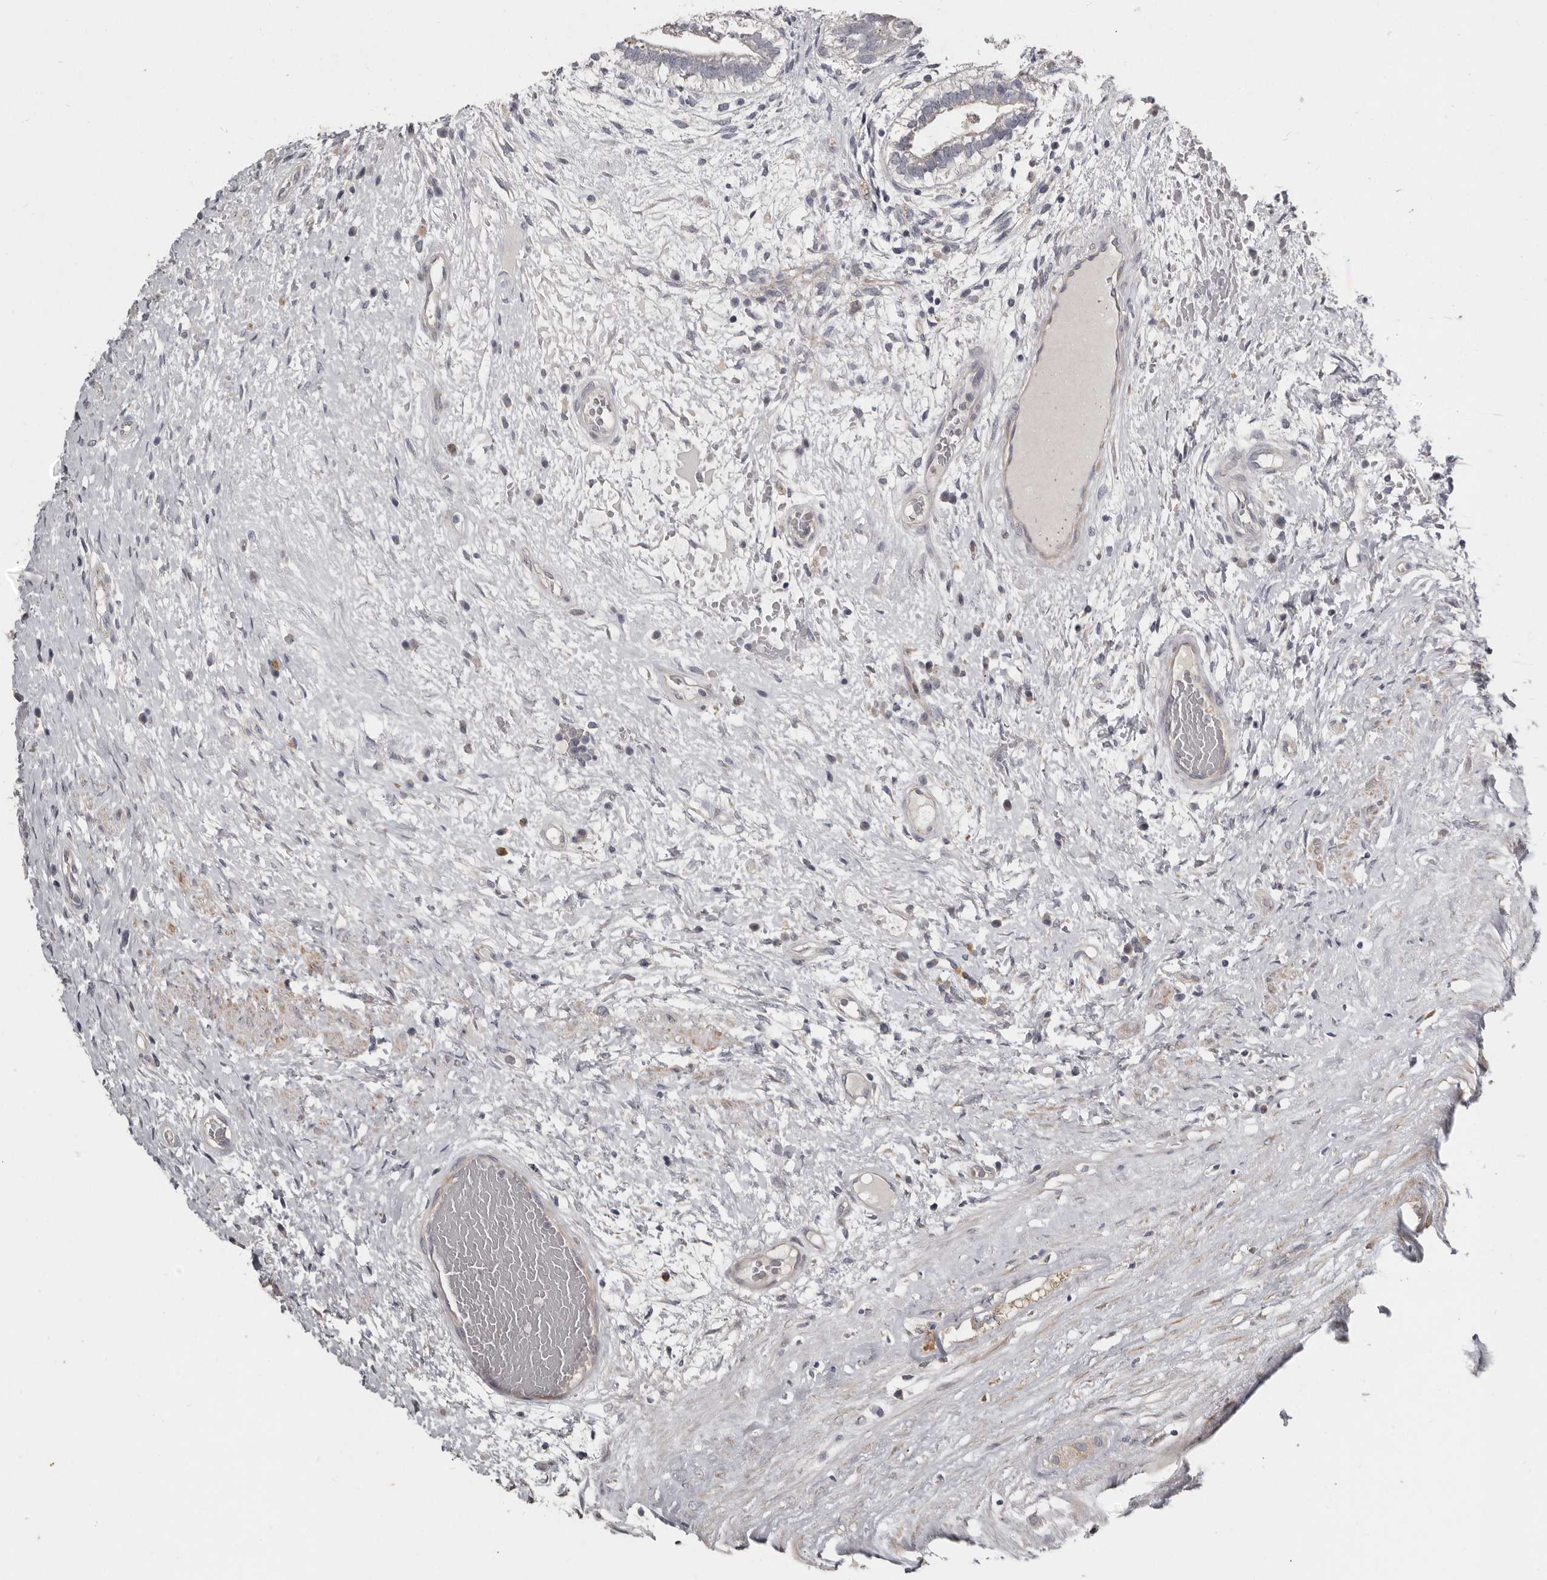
{"staining": {"intensity": "weak", "quantity": "<25%", "location": "cytoplasmic/membranous"}, "tissue": "testis cancer", "cell_type": "Tumor cells", "image_type": "cancer", "snomed": [{"axis": "morphology", "description": "Carcinoma, Embryonal, NOS"}, {"axis": "topography", "description": "Testis"}], "caption": "Testis cancer stained for a protein using immunohistochemistry (IHC) reveals no staining tumor cells.", "gene": "KCNJ8", "patient": {"sex": "male", "age": 26}}